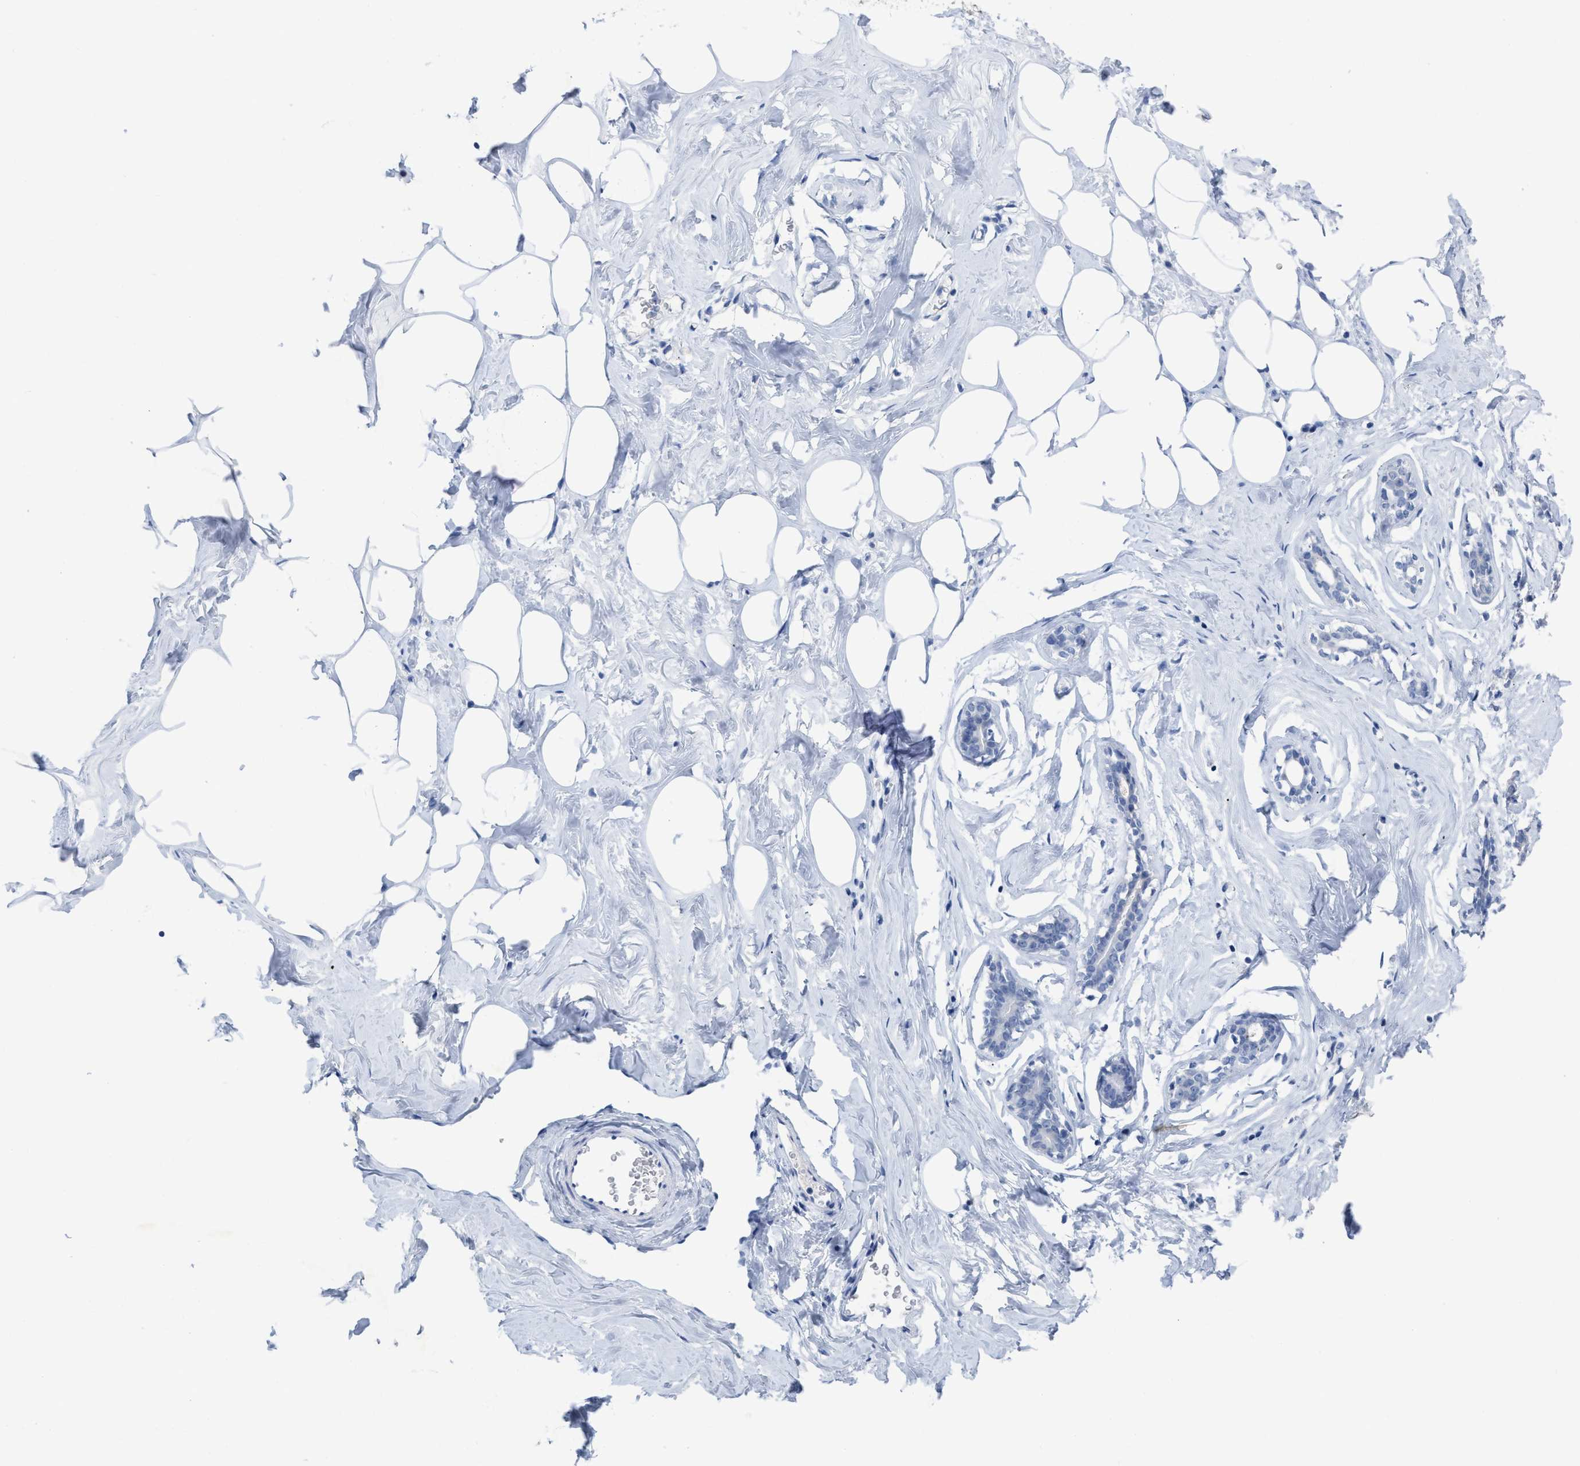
{"staining": {"intensity": "negative", "quantity": "none", "location": "none"}, "tissue": "adipose tissue", "cell_type": "Adipocytes", "image_type": "normal", "snomed": [{"axis": "morphology", "description": "Normal tissue, NOS"}, {"axis": "morphology", "description": "Fibrosis, NOS"}, {"axis": "topography", "description": "Breast"}, {"axis": "topography", "description": "Adipose tissue"}], "caption": "An immunohistochemistry photomicrograph of normal adipose tissue is shown. There is no staining in adipocytes of adipose tissue.", "gene": "CEACAM5", "patient": {"sex": "female", "age": 39}}